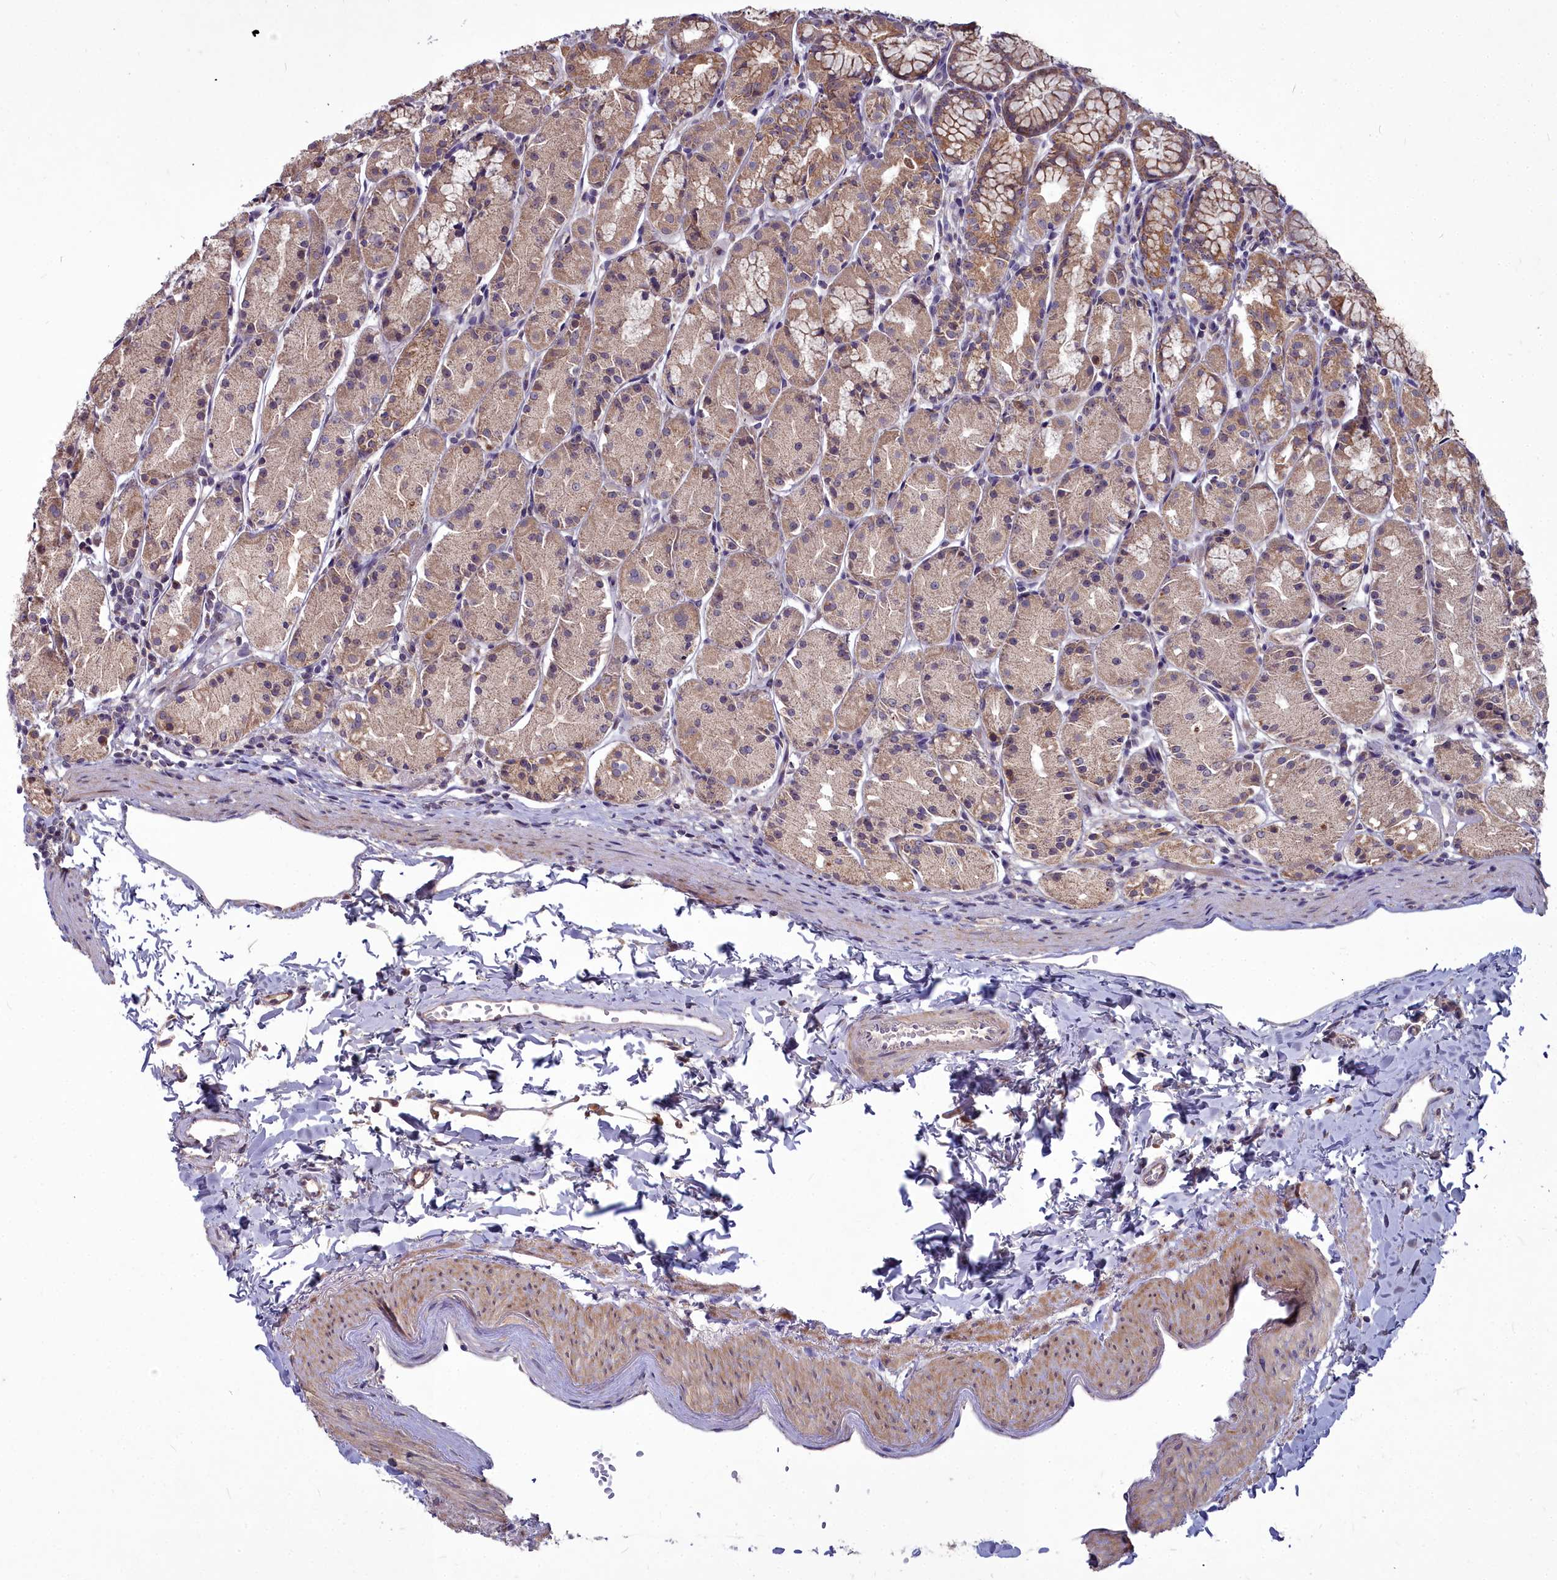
{"staining": {"intensity": "strong", "quantity": "25%-75%", "location": "cytoplasmic/membranous"}, "tissue": "stomach", "cell_type": "Glandular cells", "image_type": "normal", "snomed": [{"axis": "morphology", "description": "Normal tissue, NOS"}, {"axis": "topography", "description": "Stomach, upper"}], "caption": "This photomicrograph reveals immunohistochemistry (IHC) staining of unremarkable human stomach, with high strong cytoplasmic/membranous expression in approximately 25%-75% of glandular cells.", "gene": "MICU2", "patient": {"sex": "male", "age": 47}}